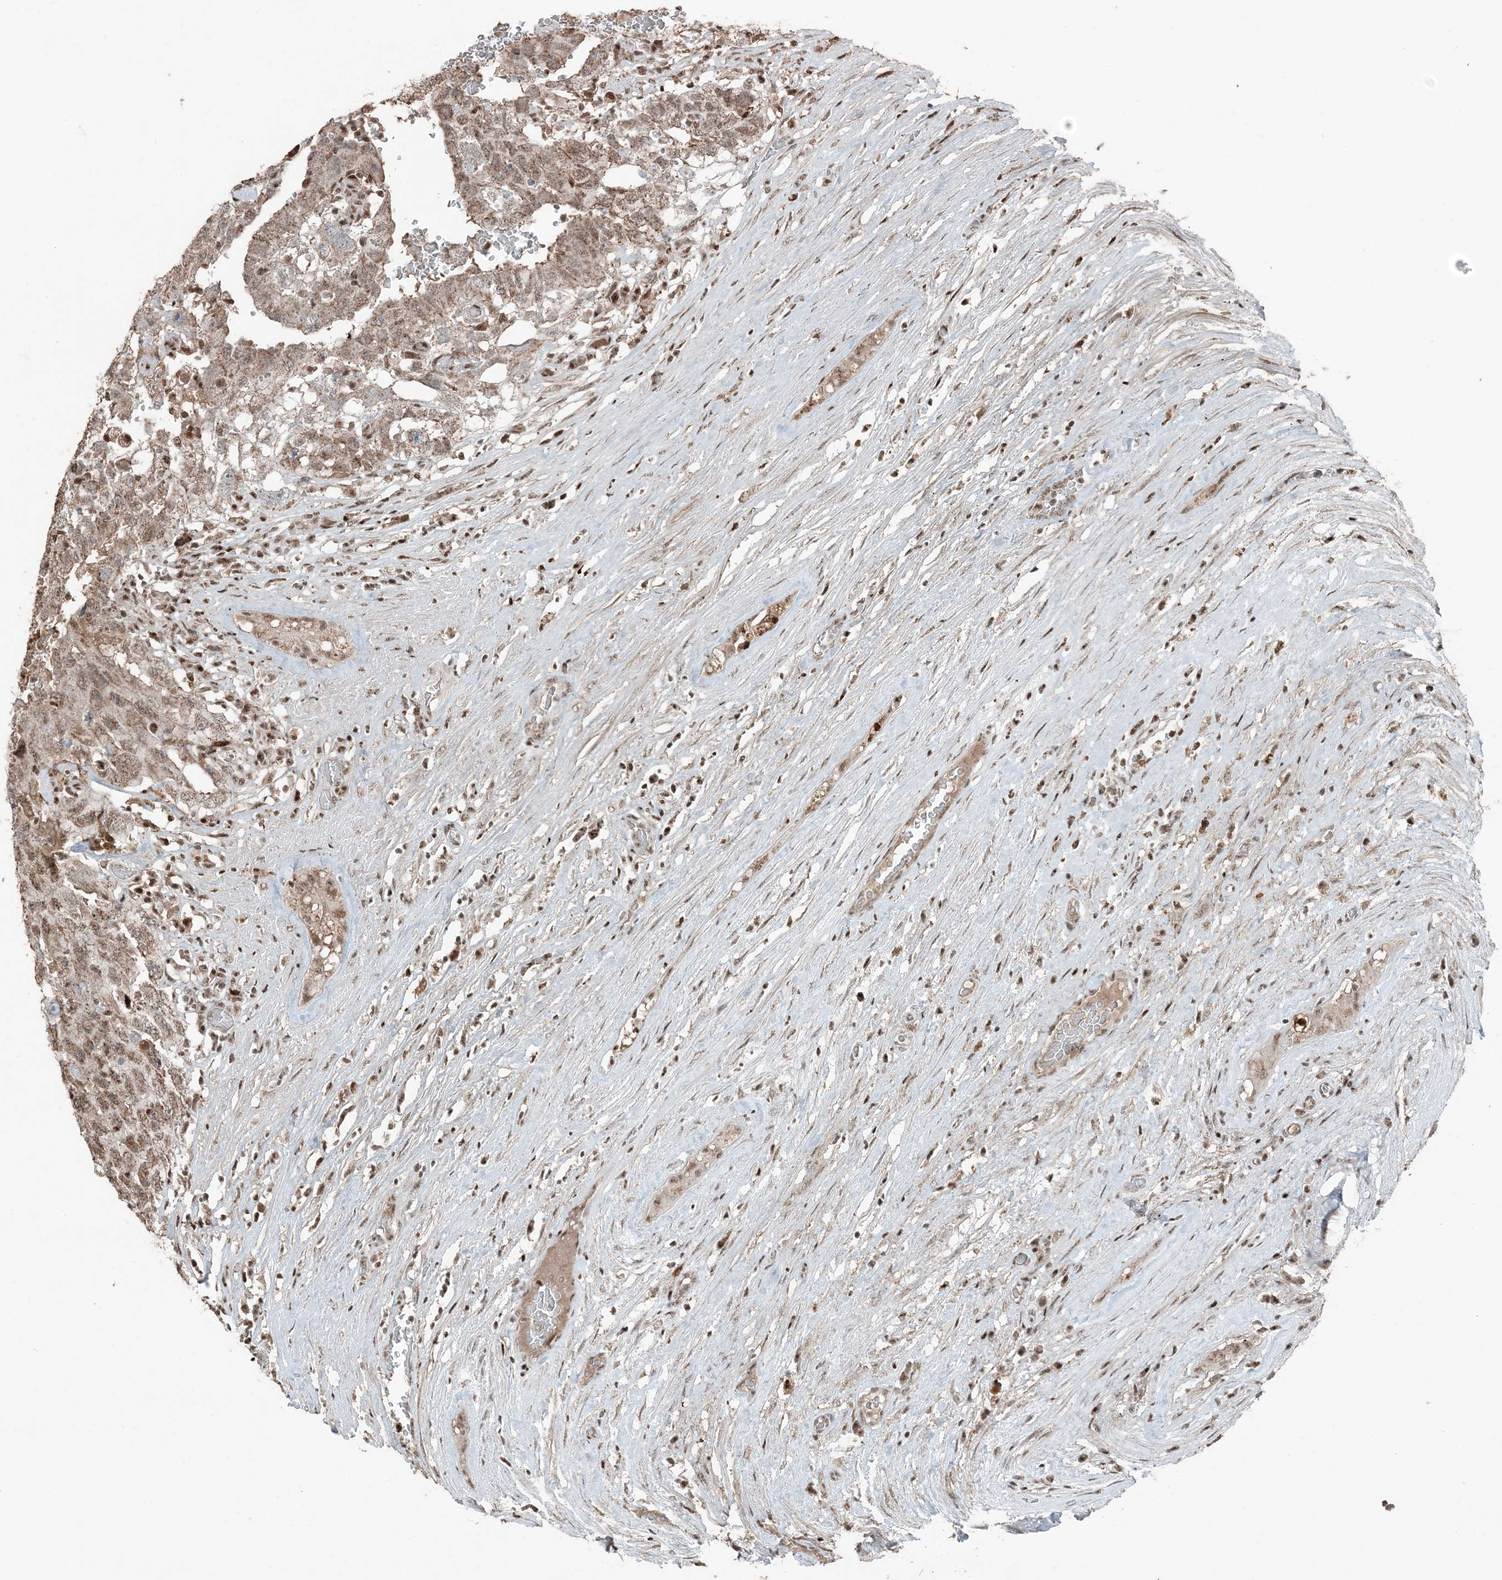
{"staining": {"intensity": "moderate", "quantity": ">75%", "location": "cytoplasmic/membranous,nuclear"}, "tissue": "testis cancer", "cell_type": "Tumor cells", "image_type": "cancer", "snomed": [{"axis": "morphology", "description": "Carcinoma, Embryonal, NOS"}, {"axis": "topography", "description": "Testis"}], "caption": "Tumor cells display medium levels of moderate cytoplasmic/membranous and nuclear staining in approximately >75% of cells in human testis cancer (embryonal carcinoma). Using DAB (brown) and hematoxylin (blue) stains, captured at high magnification using brightfield microscopy.", "gene": "TADA2B", "patient": {"sex": "male", "age": 26}}